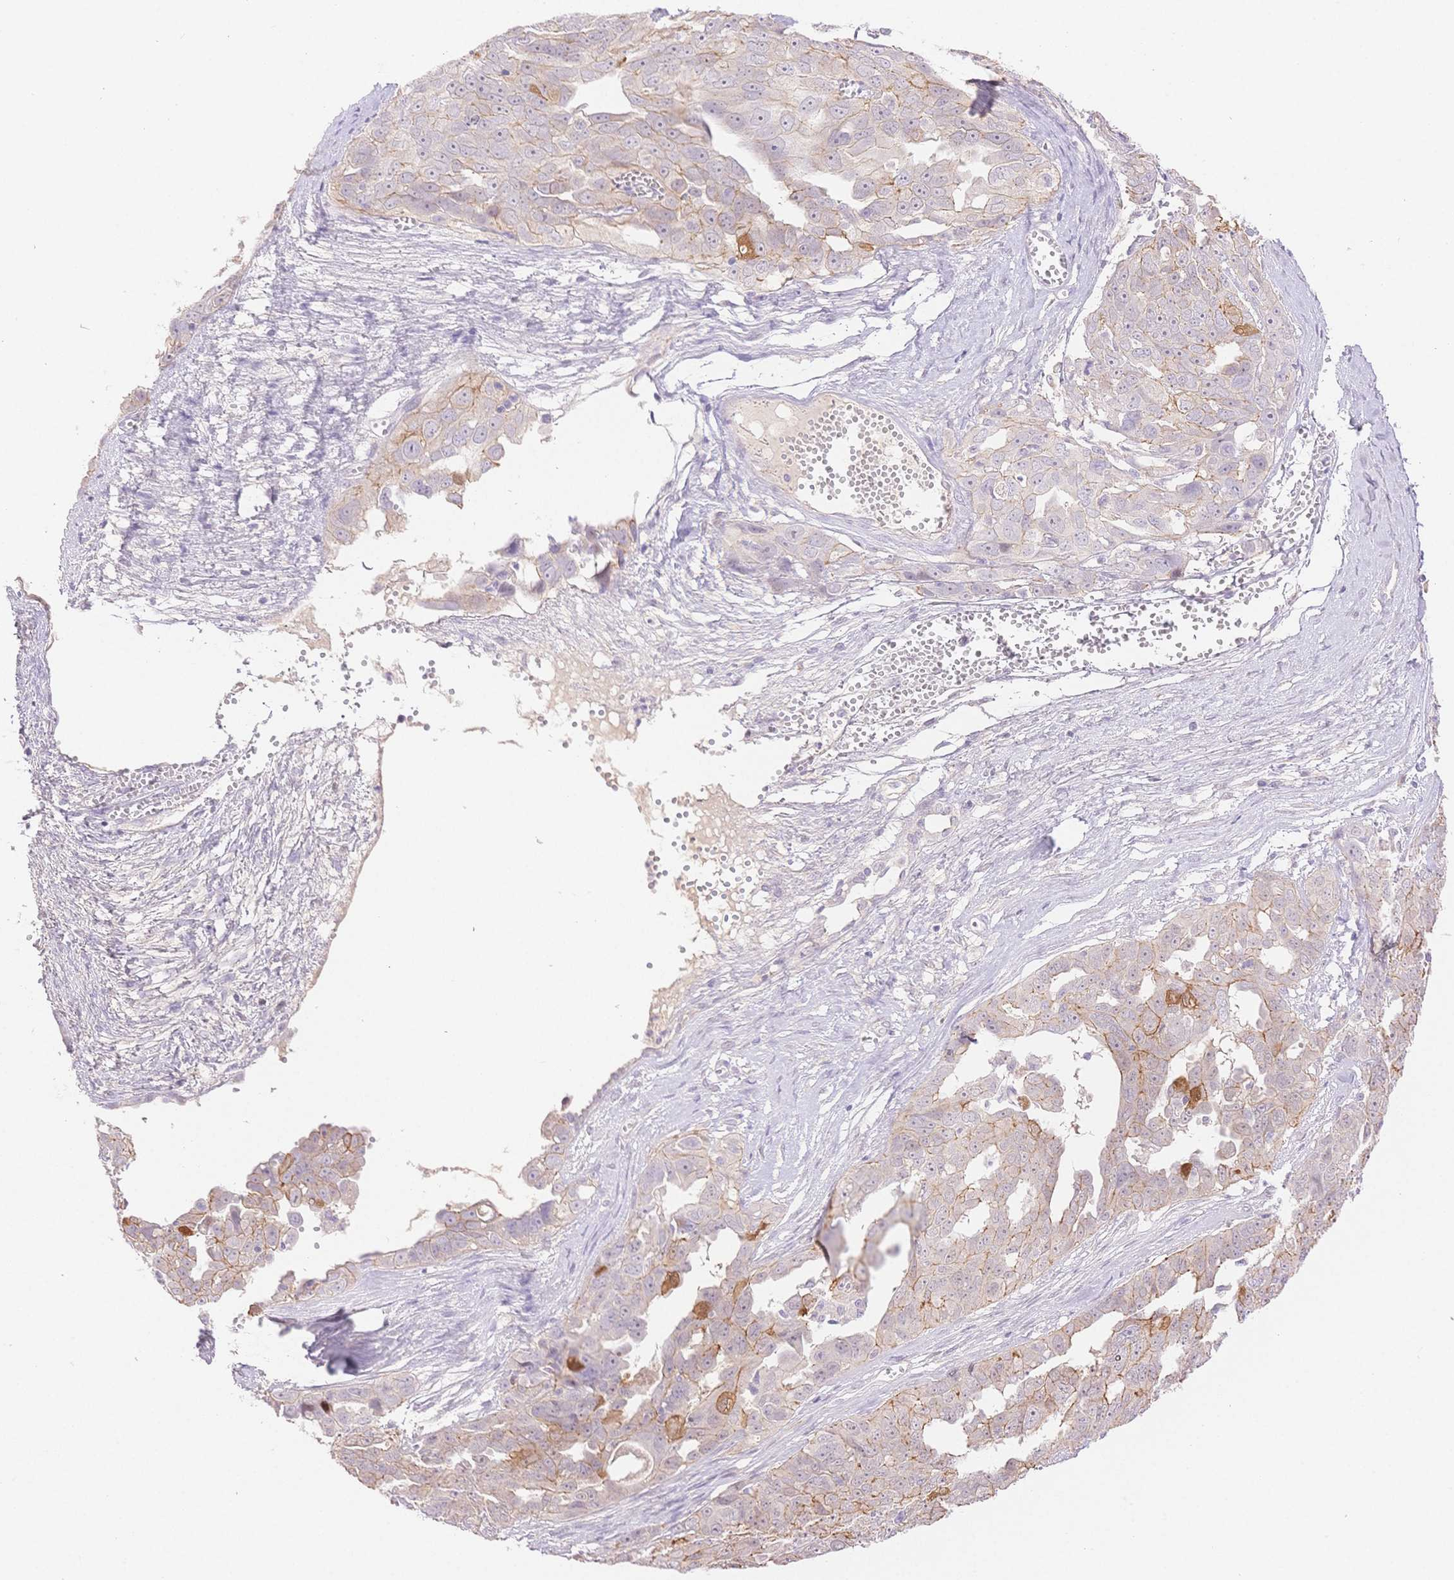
{"staining": {"intensity": "moderate", "quantity": "25%-75%", "location": "cytoplasmic/membranous"}, "tissue": "ovarian cancer", "cell_type": "Tumor cells", "image_type": "cancer", "snomed": [{"axis": "morphology", "description": "Carcinoma, endometroid"}, {"axis": "topography", "description": "Ovary"}], "caption": "This is a micrograph of IHC staining of ovarian cancer (endometroid carcinoma), which shows moderate positivity in the cytoplasmic/membranous of tumor cells.", "gene": "WDR54", "patient": {"sex": "female", "age": 70}}